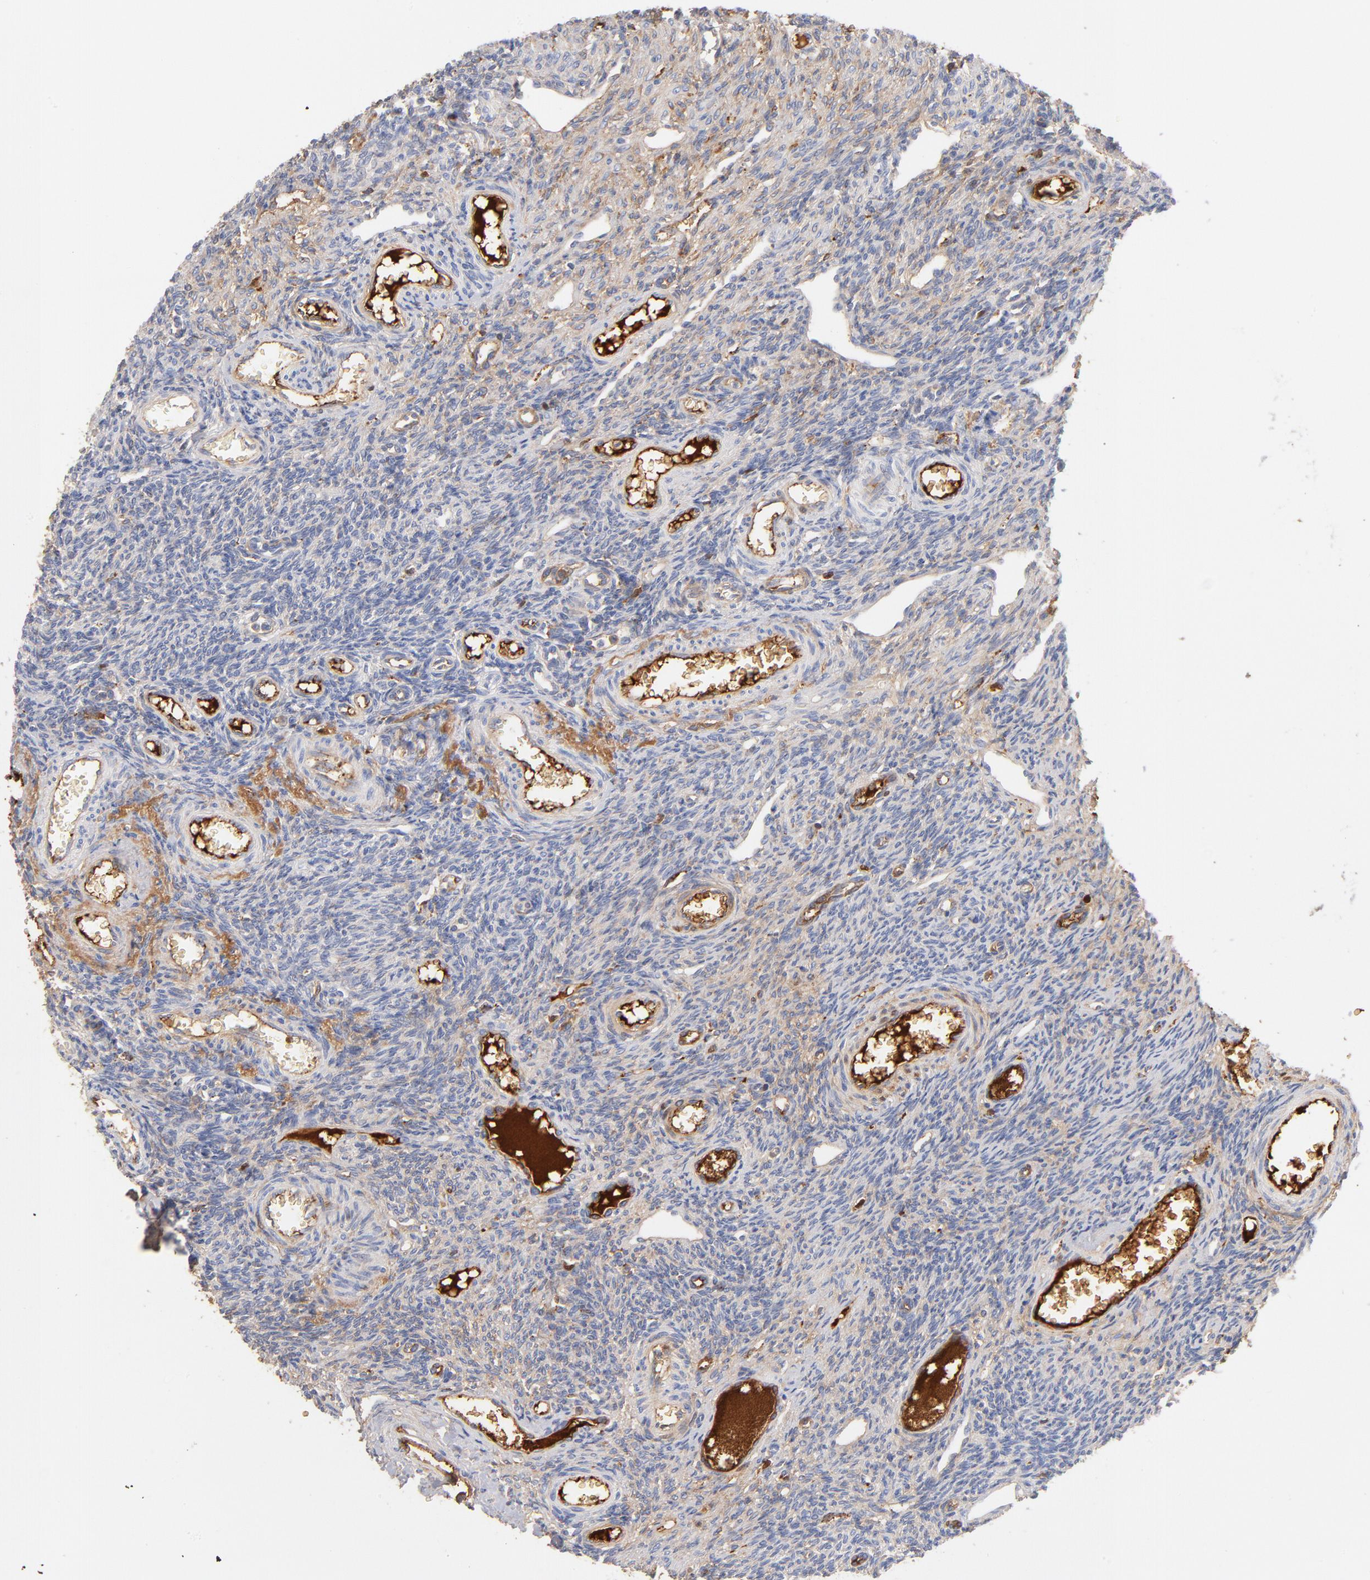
{"staining": {"intensity": "negative", "quantity": "none", "location": "none"}, "tissue": "ovary", "cell_type": "Ovarian stroma cells", "image_type": "normal", "snomed": [{"axis": "morphology", "description": "Normal tissue, NOS"}, {"axis": "topography", "description": "Ovary"}], "caption": "A high-resolution photomicrograph shows IHC staining of unremarkable ovary, which reveals no significant positivity in ovarian stroma cells.", "gene": "C3", "patient": {"sex": "female", "age": 33}}